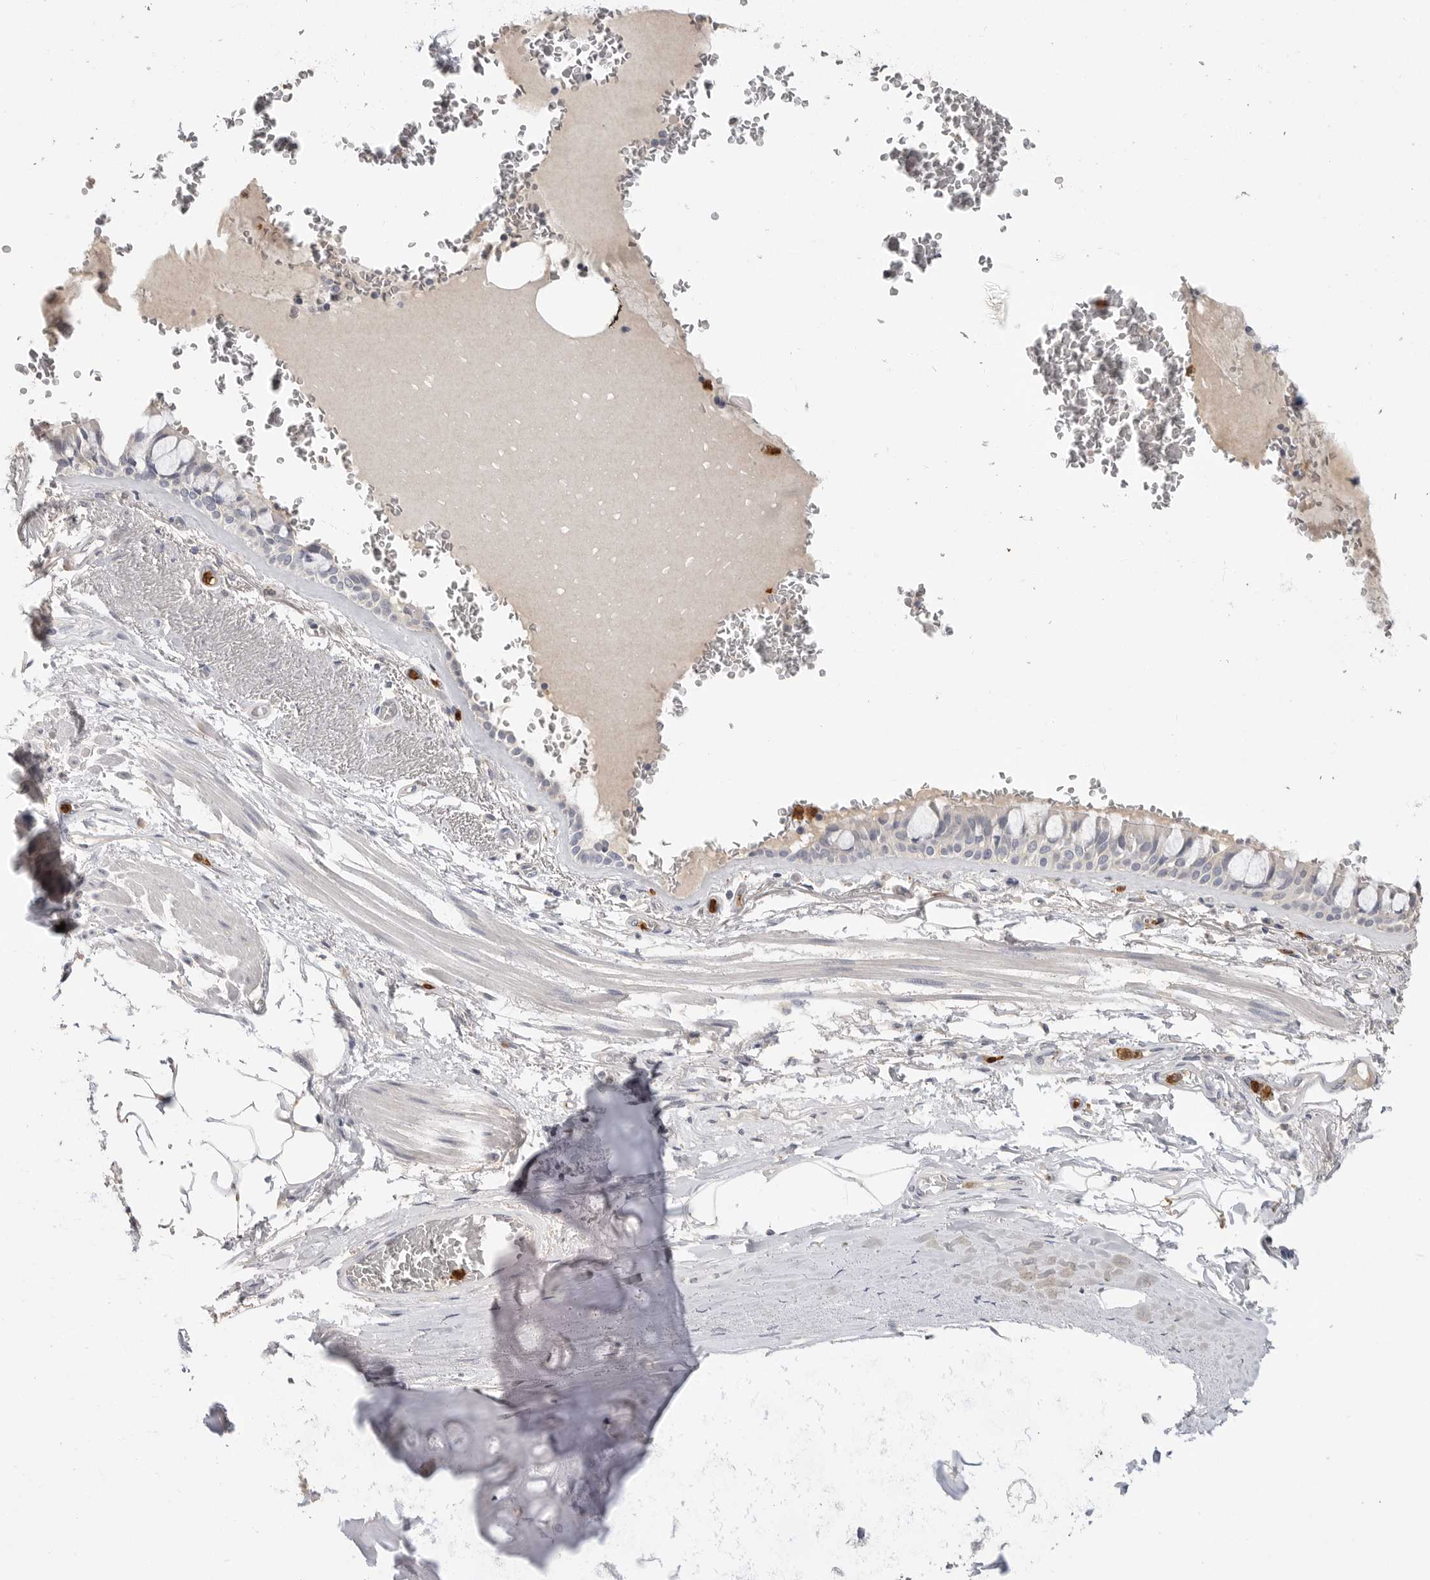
{"staining": {"intensity": "negative", "quantity": "none", "location": "none"}, "tissue": "bronchus", "cell_type": "Respiratory epithelial cells", "image_type": "normal", "snomed": [{"axis": "morphology", "description": "Normal tissue, NOS"}, {"axis": "topography", "description": "Bronchus"}], "caption": "Bronchus stained for a protein using immunohistochemistry shows no expression respiratory epithelial cells.", "gene": "LTBR", "patient": {"sex": "male", "age": 66}}